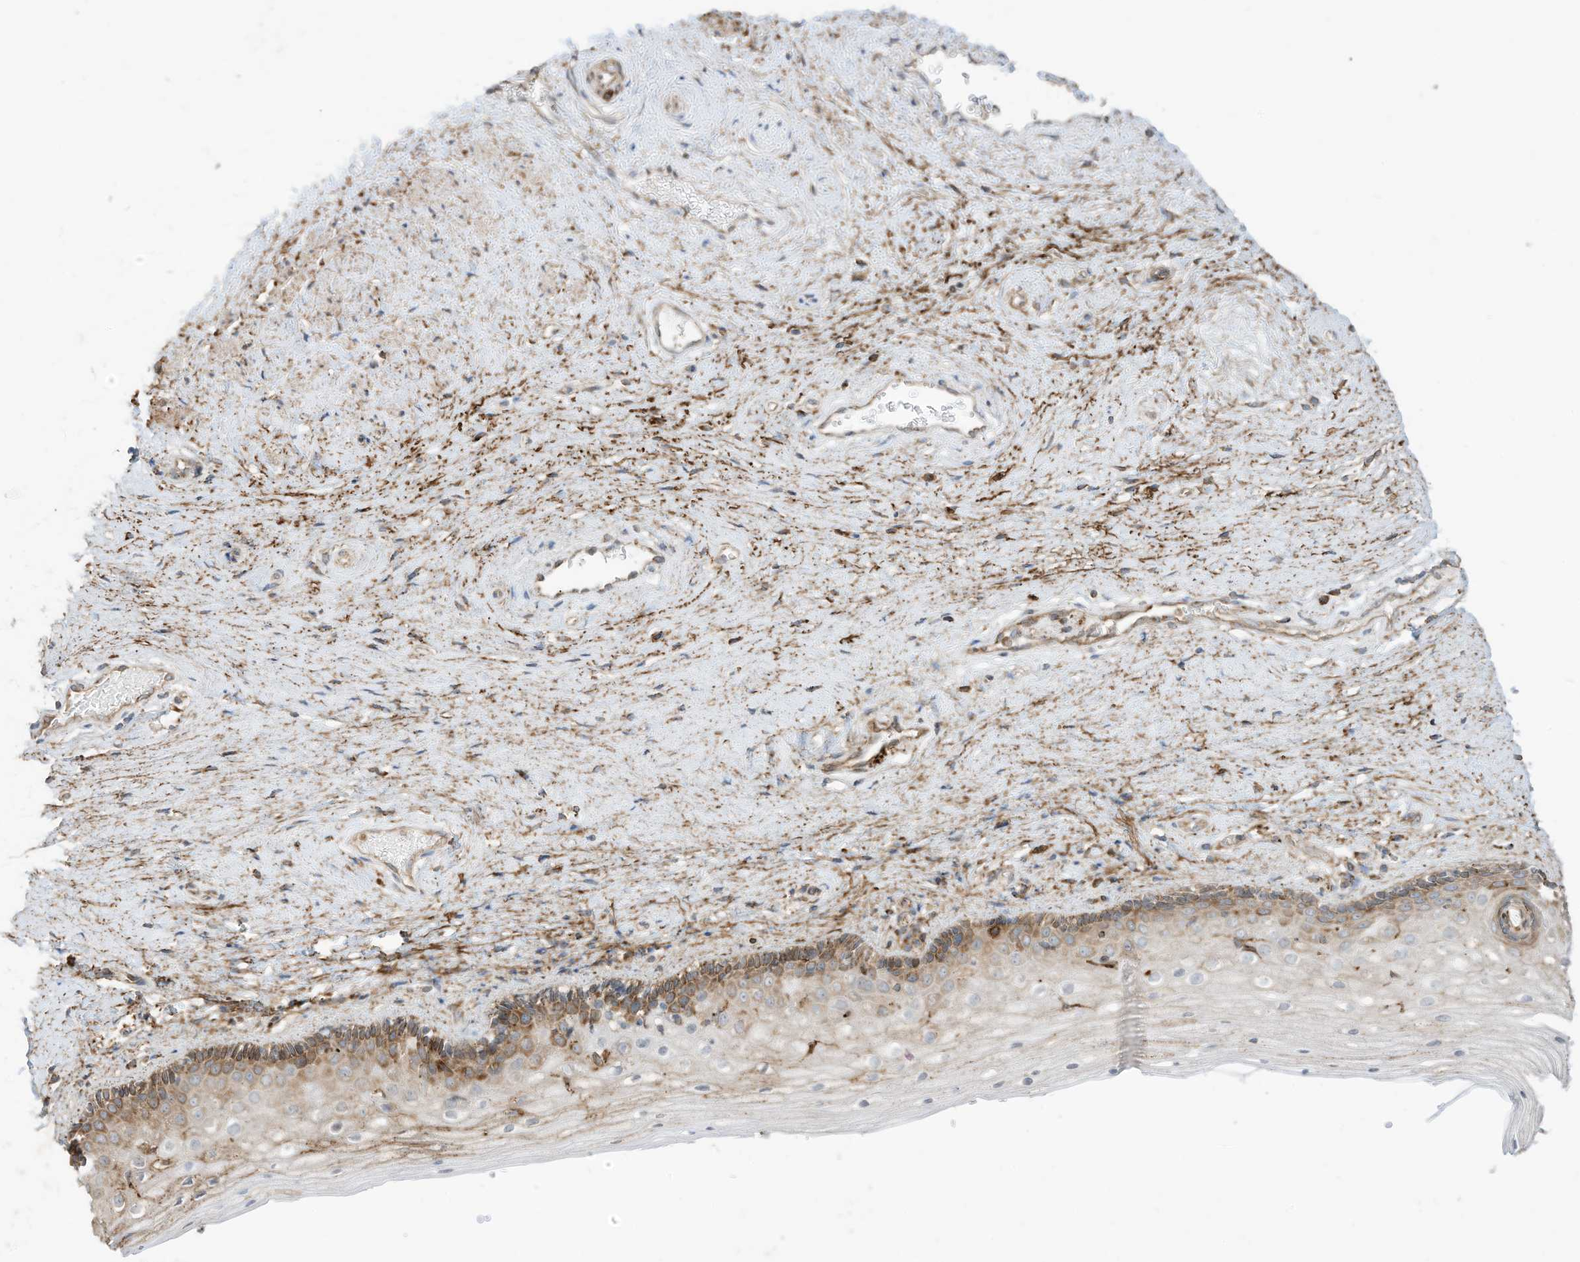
{"staining": {"intensity": "moderate", "quantity": ">75%", "location": "cytoplasmic/membranous"}, "tissue": "vagina", "cell_type": "Squamous epithelial cells", "image_type": "normal", "snomed": [{"axis": "morphology", "description": "Normal tissue, NOS"}, {"axis": "topography", "description": "Vagina"}], "caption": "Immunohistochemical staining of normal vagina displays >75% levels of moderate cytoplasmic/membranous protein staining in about >75% of squamous epithelial cells.", "gene": "TRNAU1AP", "patient": {"sex": "female", "age": 46}}